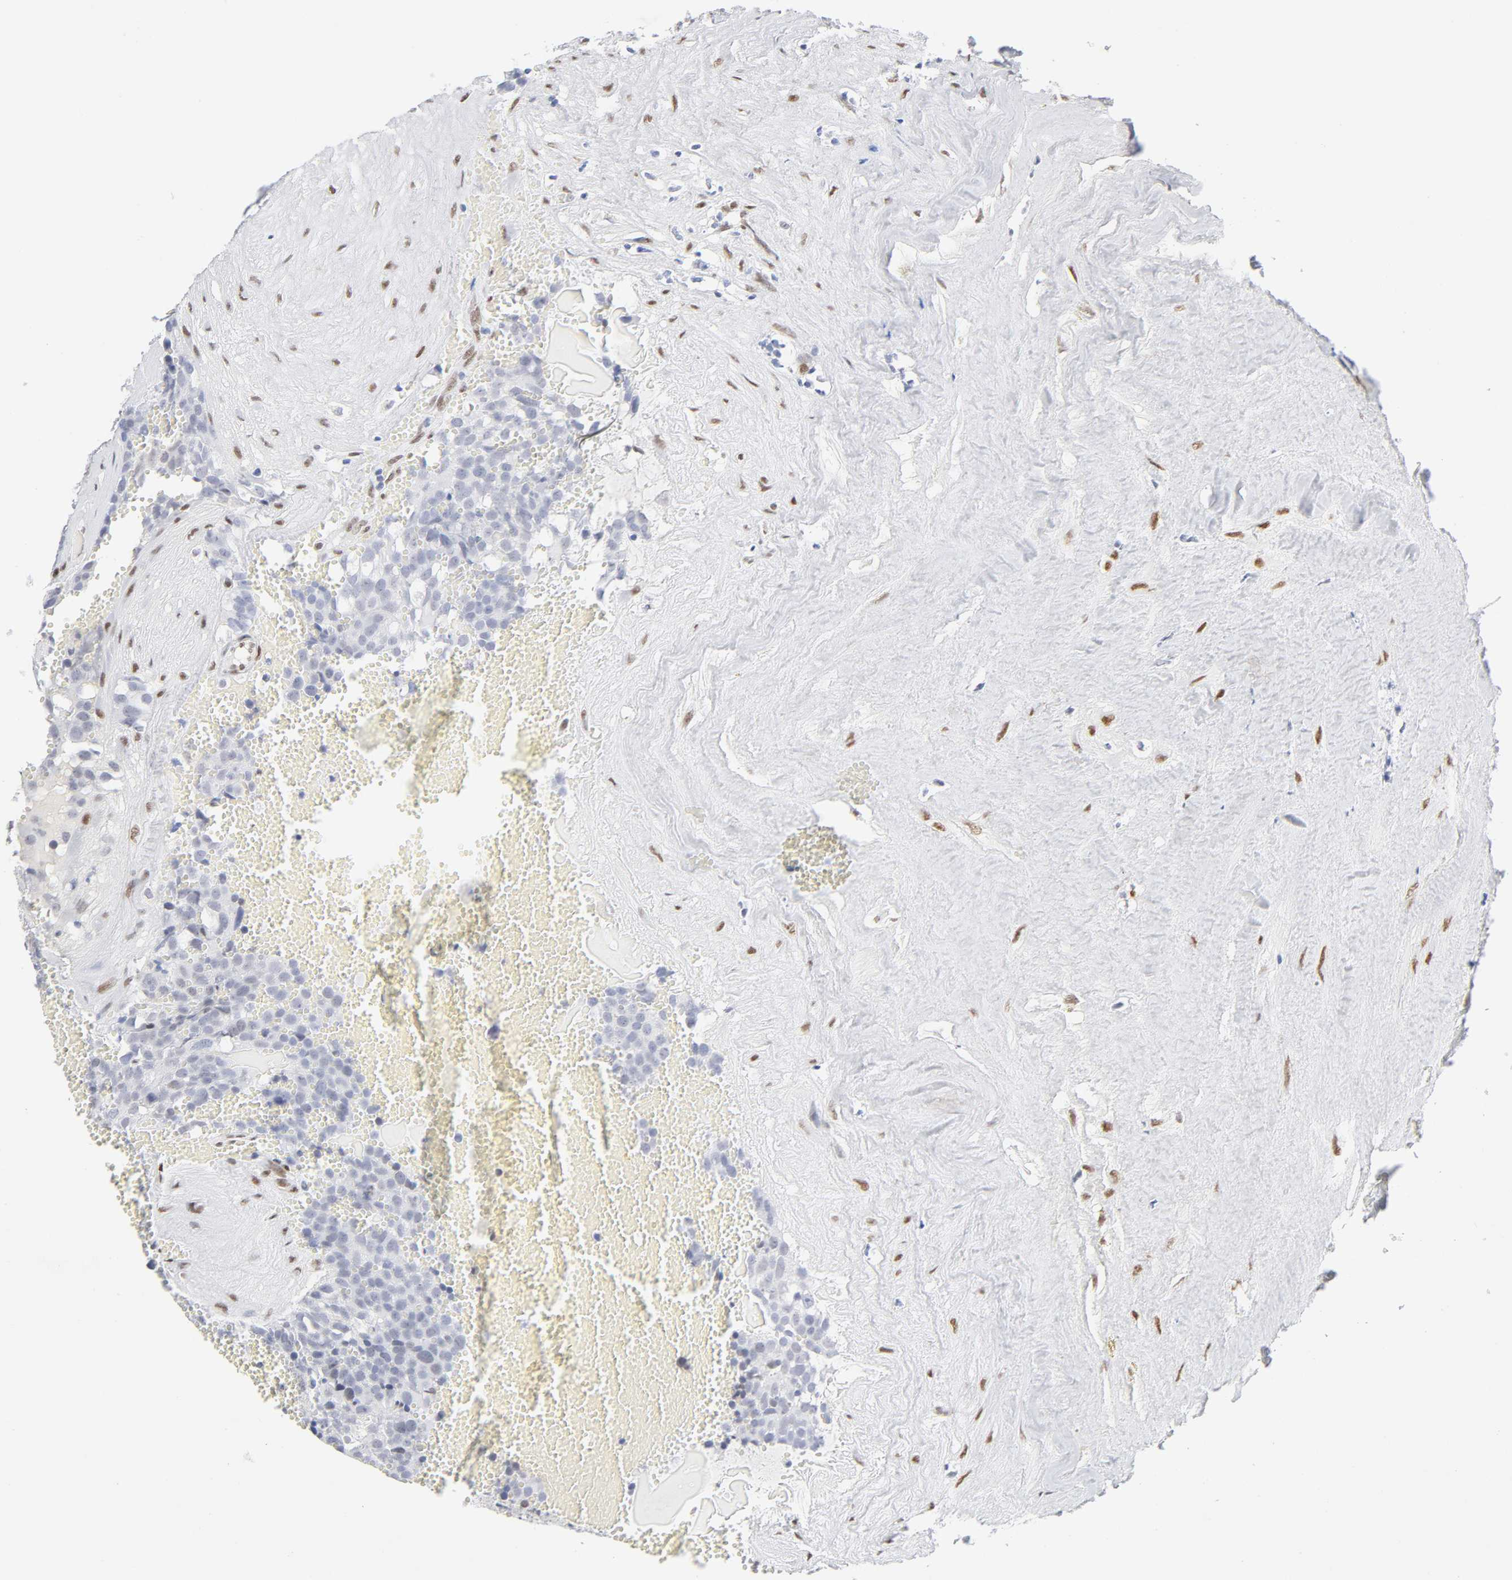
{"staining": {"intensity": "negative", "quantity": "none", "location": "none"}, "tissue": "testis cancer", "cell_type": "Tumor cells", "image_type": "cancer", "snomed": [{"axis": "morphology", "description": "Seminoma, NOS"}, {"axis": "topography", "description": "Testis"}], "caption": "Immunohistochemistry (IHC) of testis cancer demonstrates no staining in tumor cells.", "gene": "NFIC", "patient": {"sex": "male", "age": 71}}